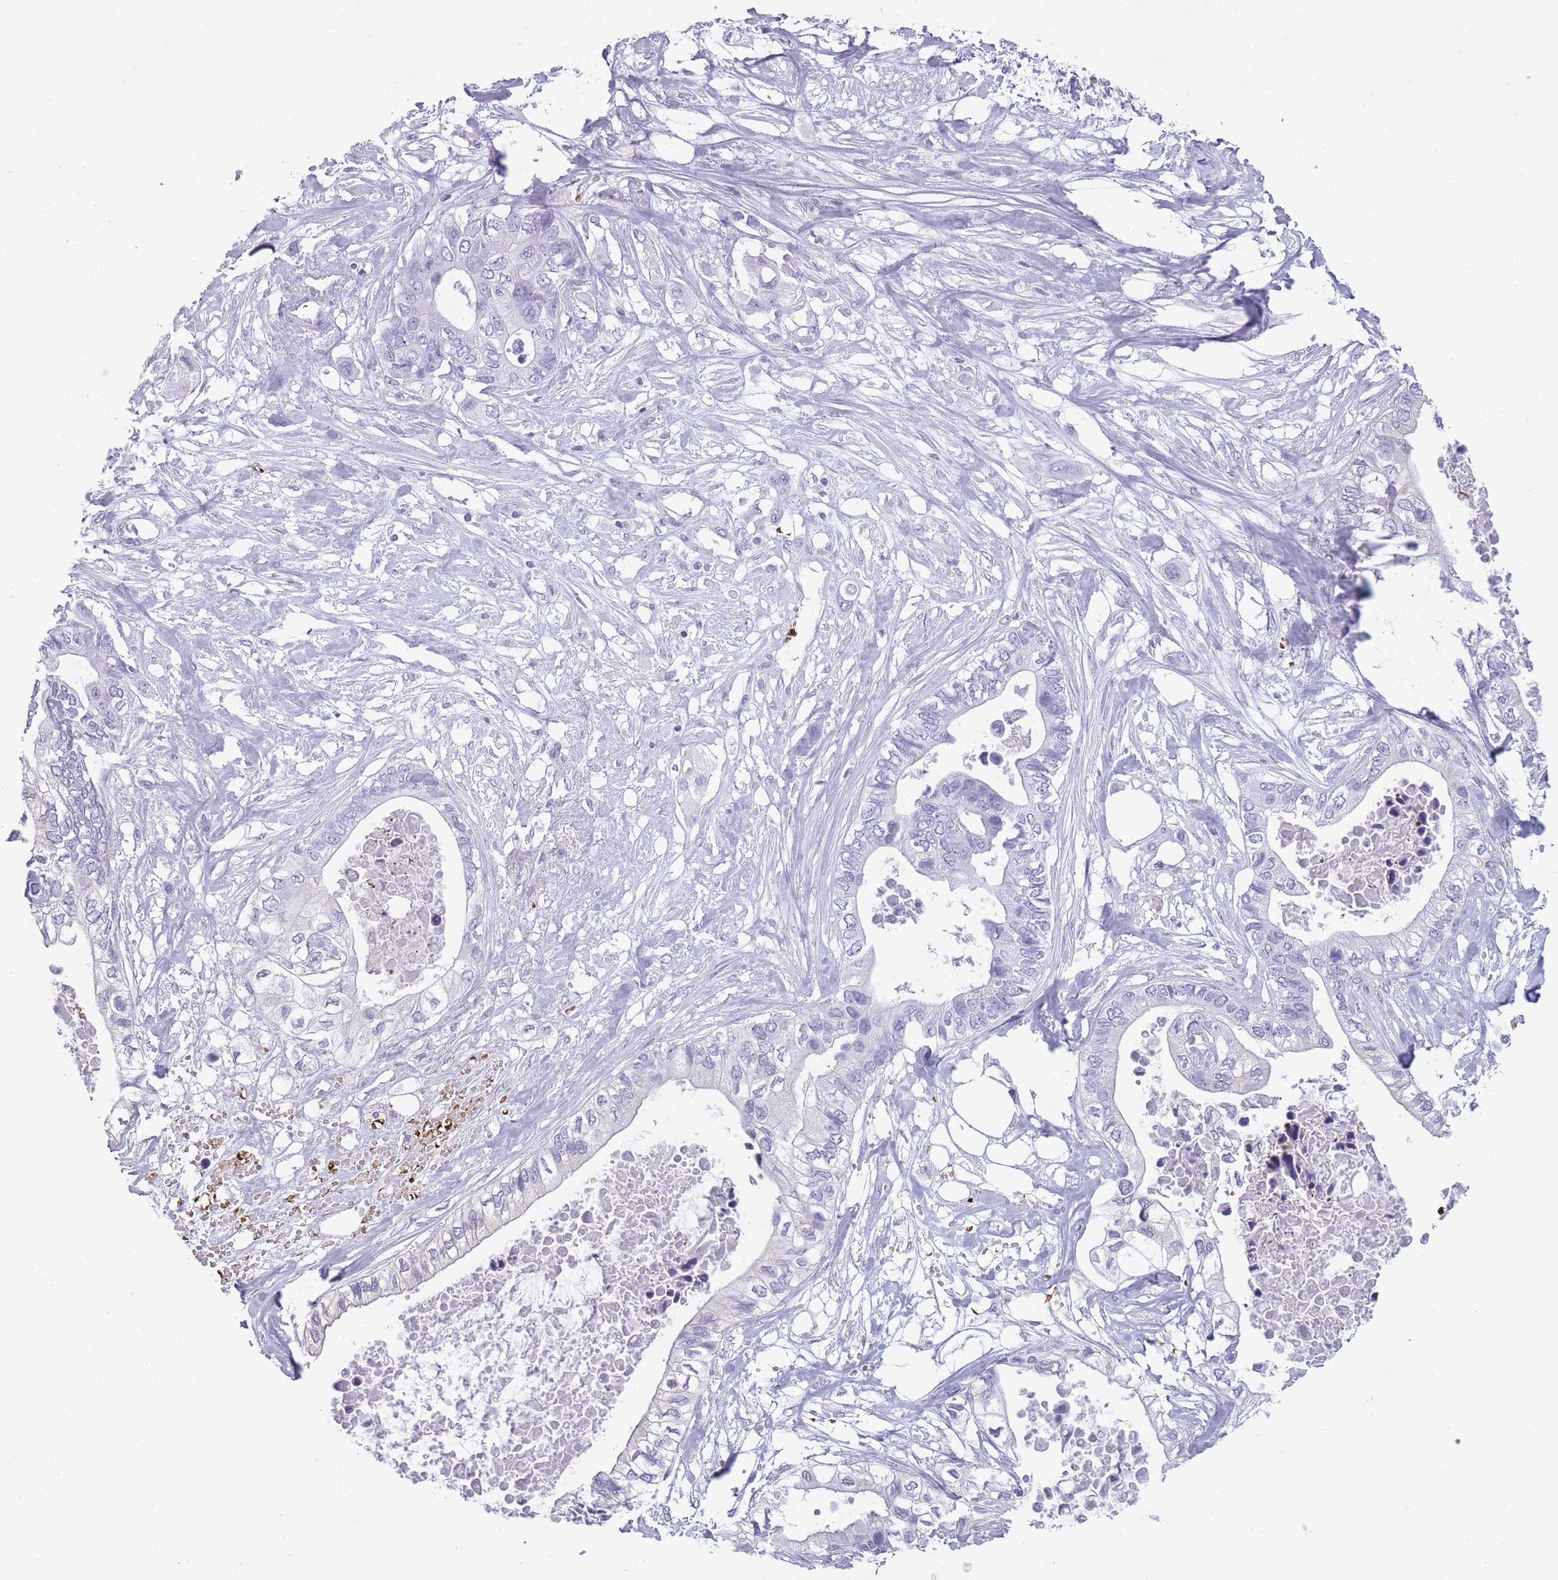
{"staining": {"intensity": "negative", "quantity": "none", "location": "none"}, "tissue": "pancreatic cancer", "cell_type": "Tumor cells", "image_type": "cancer", "snomed": [{"axis": "morphology", "description": "Adenocarcinoma, NOS"}, {"axis": "topography", "description": "Pancreas"}], "caption": "IHC of human pancreatic cancer (adenocarcinoma) displays no expression in tumor cells. Brightfield microscopy of IHC stained with DAB (3,3'-diaminobenzidine) (brown) and hematoxylin (blue), captured at high magnification.", "gene": "OR7C1", "patient": {"sex": "female", "age": 63}}